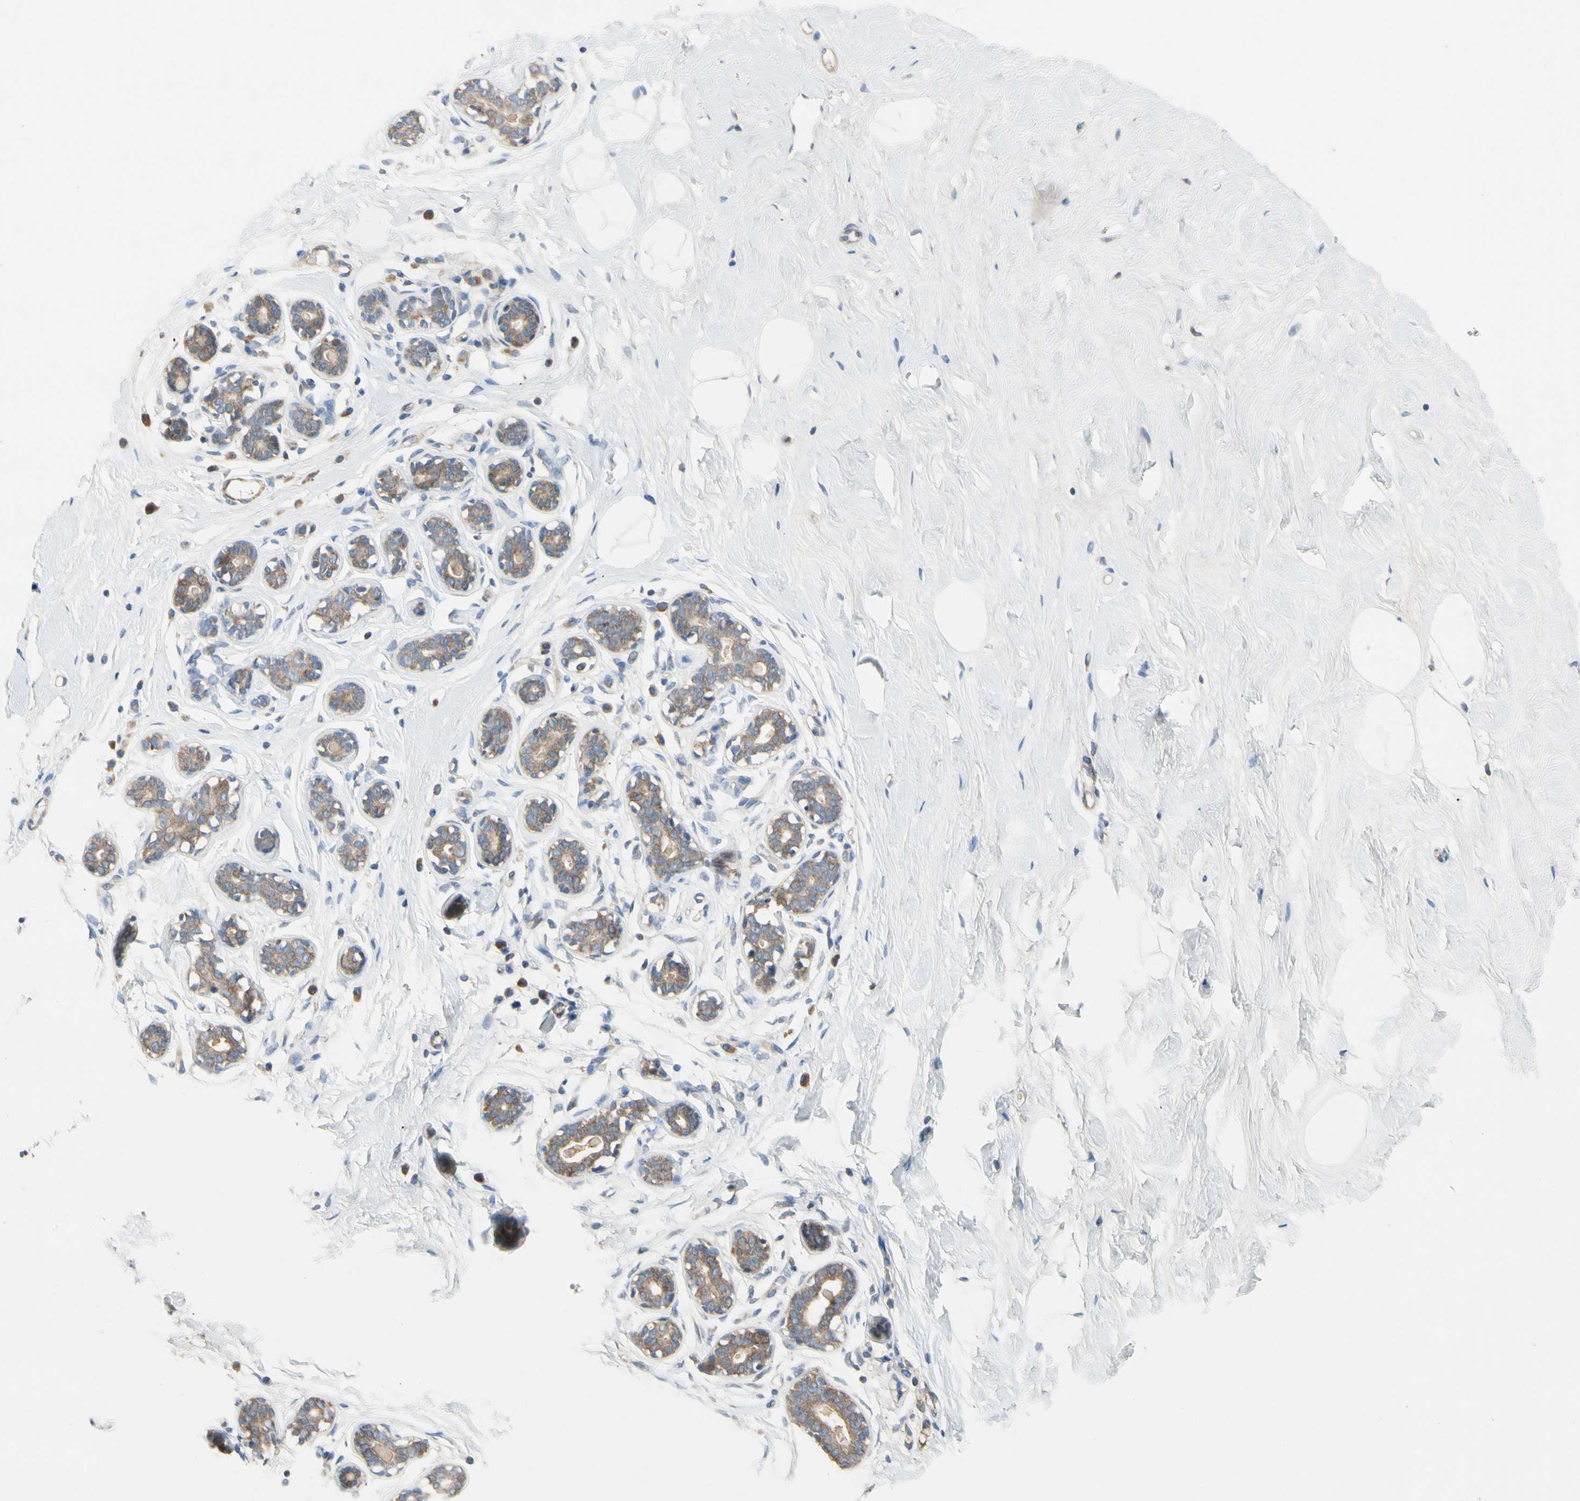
{"staining": {"intensity": "negative", "quantity": "none", "location": "none"}, "tissue": "breast", "cell_type": "Adipocytes", "image_type": "normal", "snomed": [{"axis": "morphology", "description": "Normal tissue, NOS"}, {"axis": "topography", "description": "Breast"}], "caption": "Immunohistochemistry of unremarkable human breast exhibits no expression in adipocytes.", "gene": "KLHDC8B", "patient": {"sex": "female", "age": 23}}